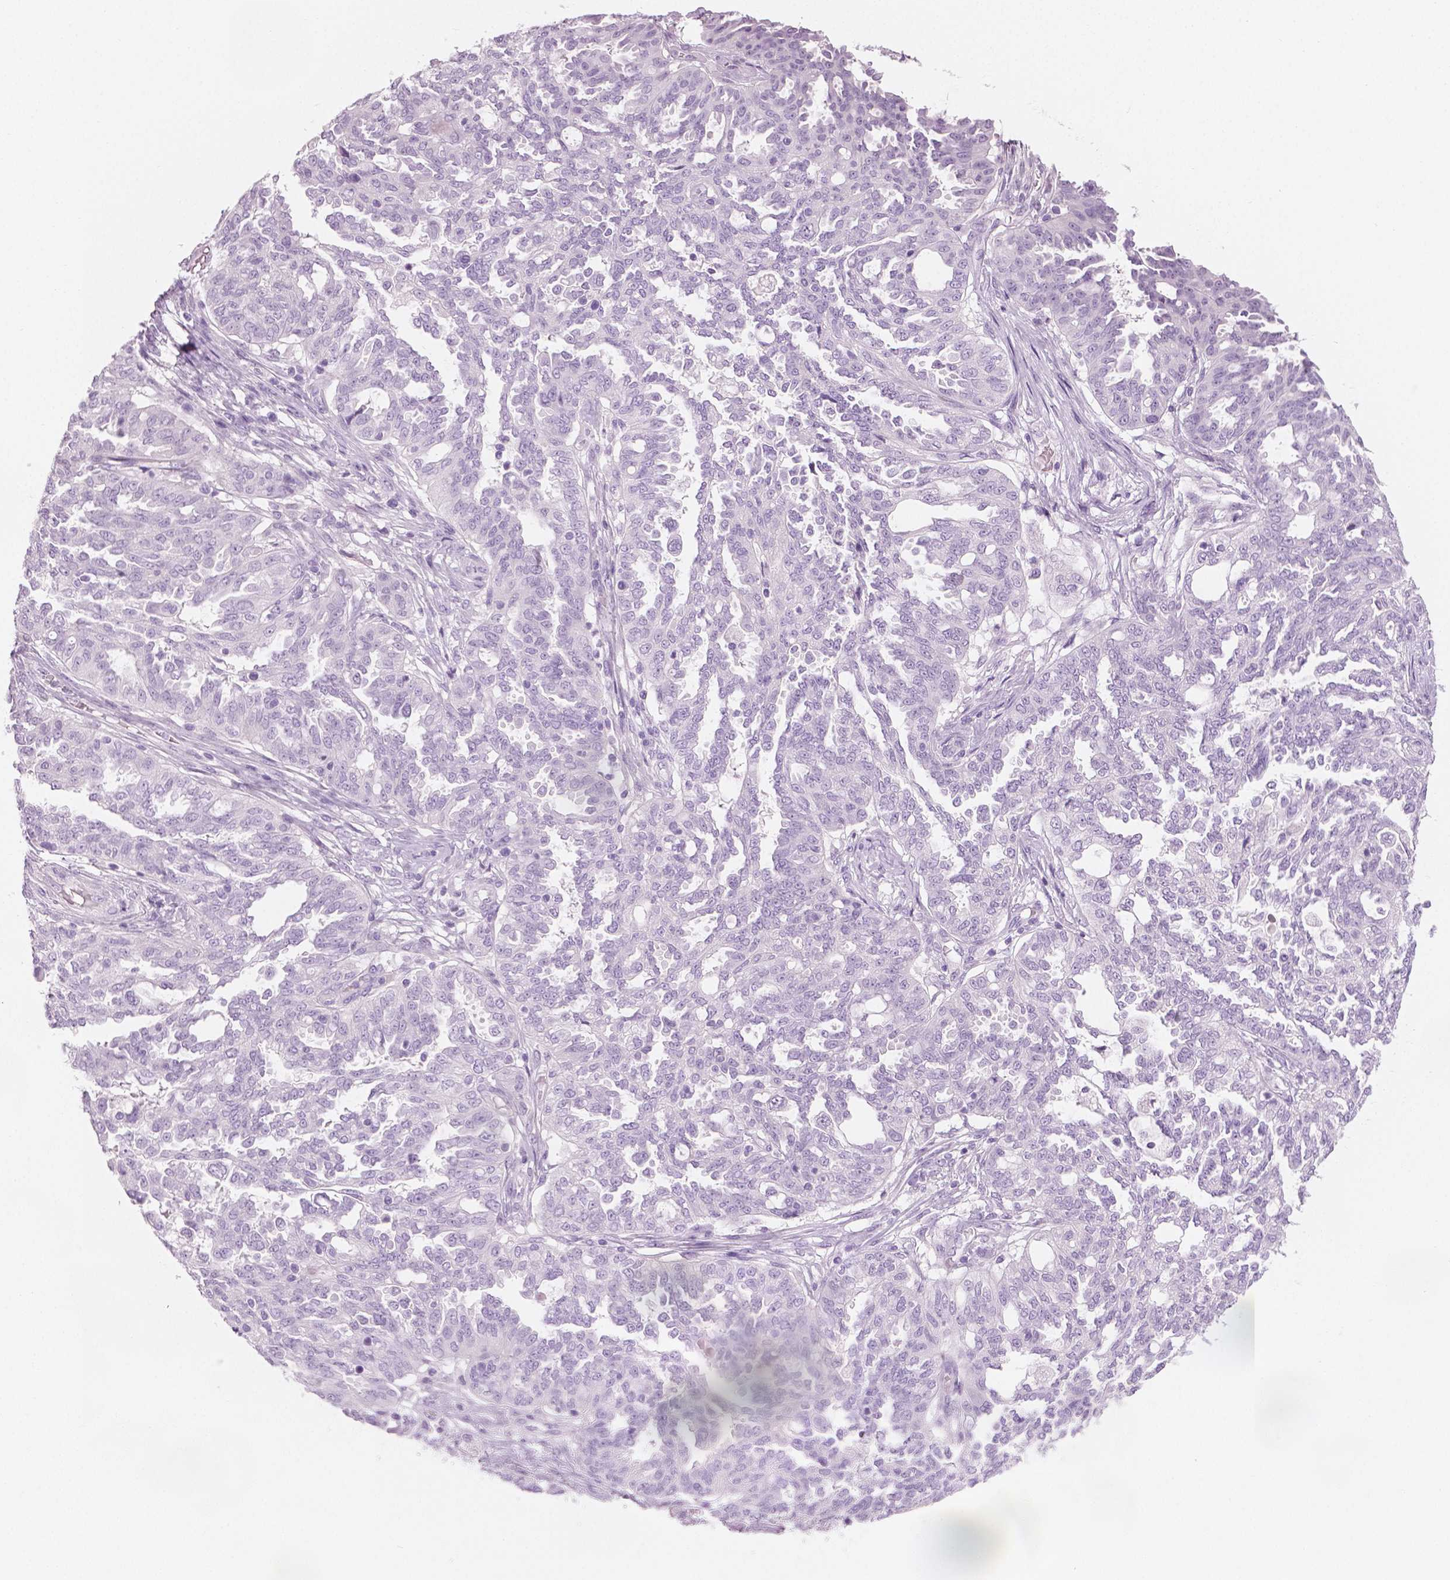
{"staining": {"intensity": "negative", "quantity": "none", "location": "none"}, "tissue": "ovarian cancer", "cell_type": "Tumor cells", "image_type": "cancer", "snomed": [{"axis": "morphology", "description": "Cystadenocarcinoma, serous, NOS"}, {"axis": "topography", "description": "Ovary"}], "caption": "Immunohistochemical staining of human ovarian cancer (serous cystadenocarcinoma) displays no significant positivity in tumor cells. The staining is performed using DAB (3,3'-diaminobenzidine) brown chromogen with nuclei counter-stained in using hematoxylin.", "gene": "PLIN4", "patient": {"sex": "female", "age": 67}}